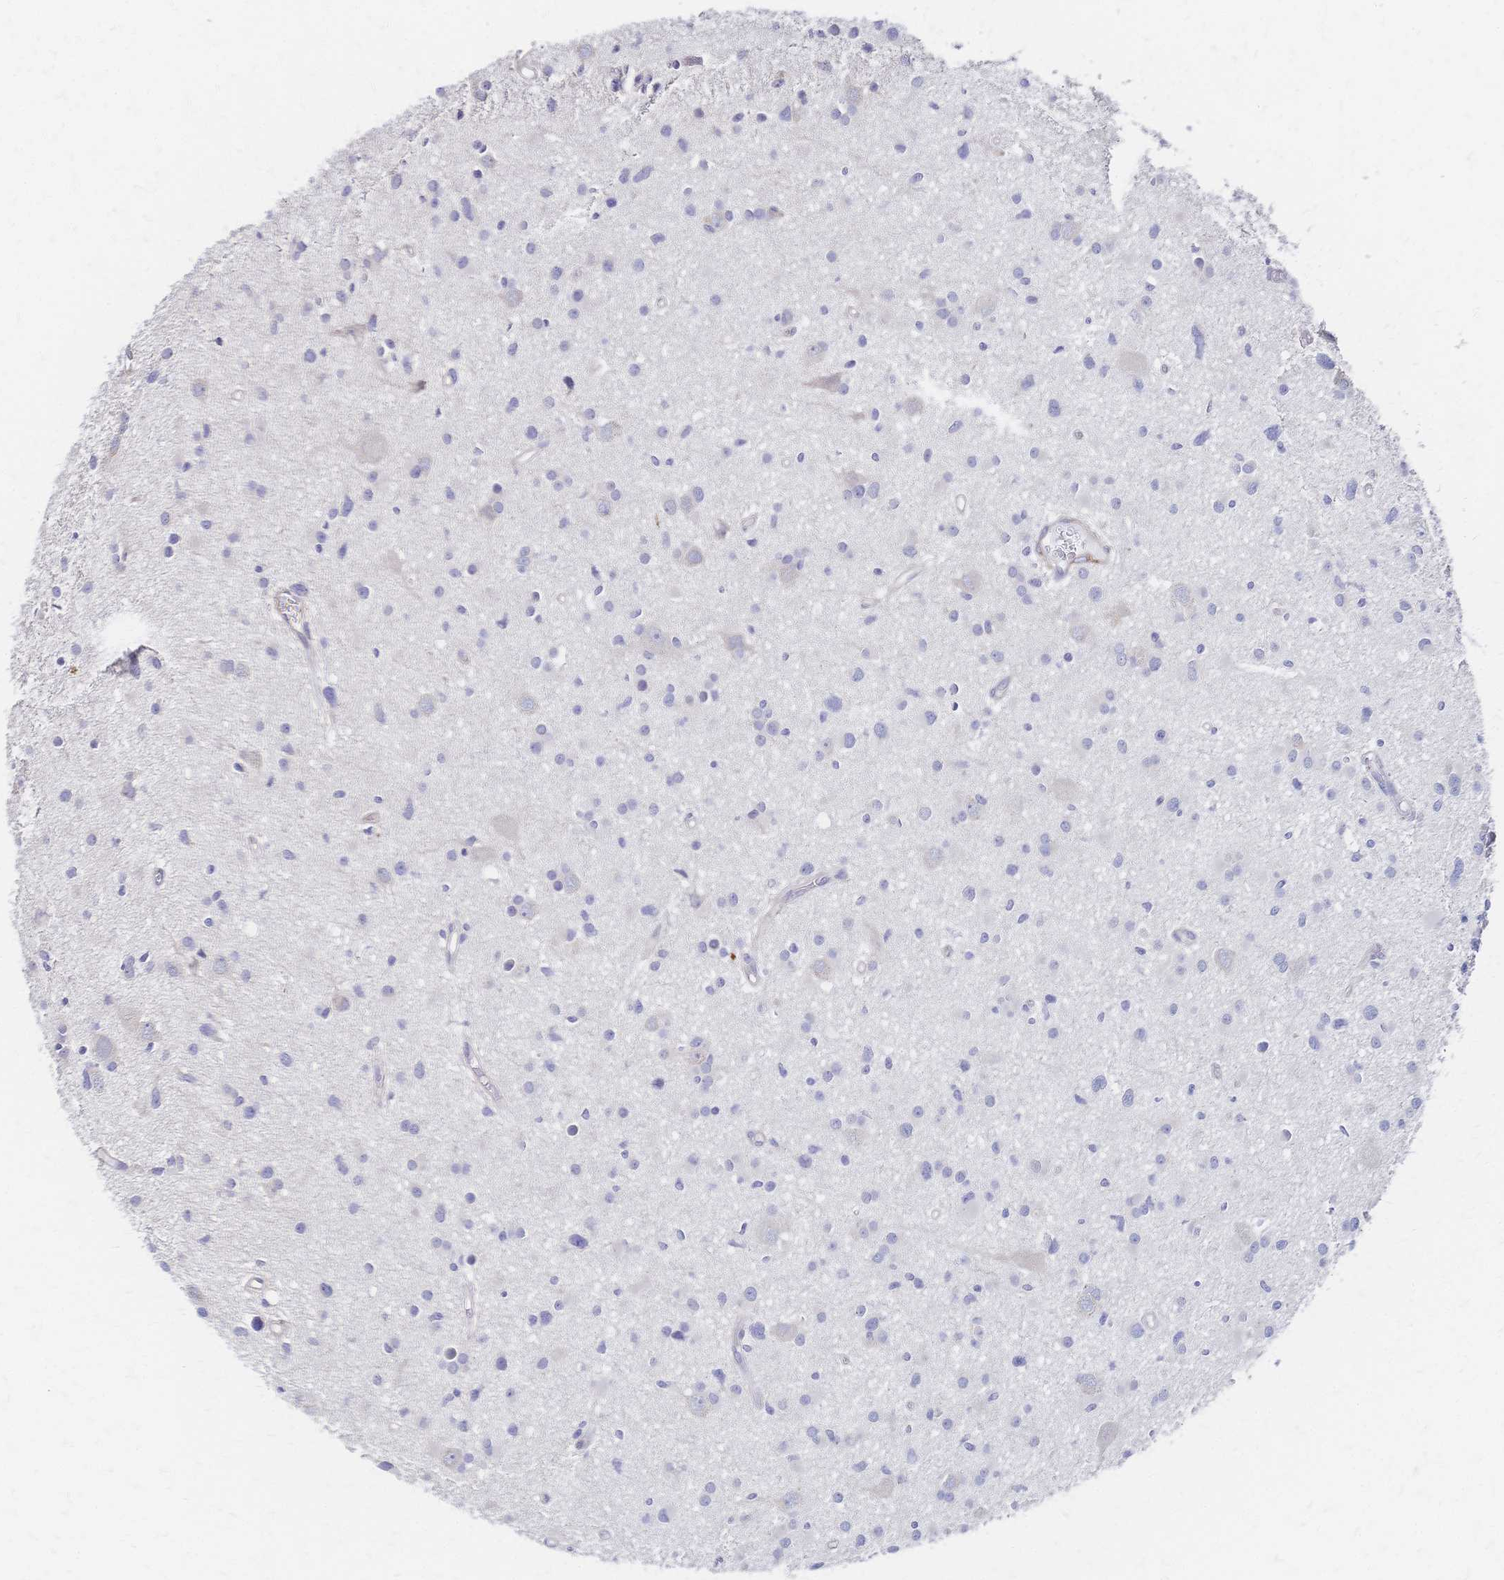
{"staining": {"intensity": "negative", "quantity": "none", "location": "none"}, "tissue": "glioma", "cell_type": "Tumor cells", "image_type": "cancer", "snomed": [{"axis": "morphology", "description": "Glioma, malignant, High grade"}, {"axis": "topography", "description": "Brain"}], "caption": "IHC micrograph of neoplastic tissue: human high-grade glioma (malignant) stained with DAB (3,3'-diaminobenzidine) exhibits no significant protein positivity in tumor cells.", "gene": "SLC5A1", "patient": {"sex": "male", "age": 54}}